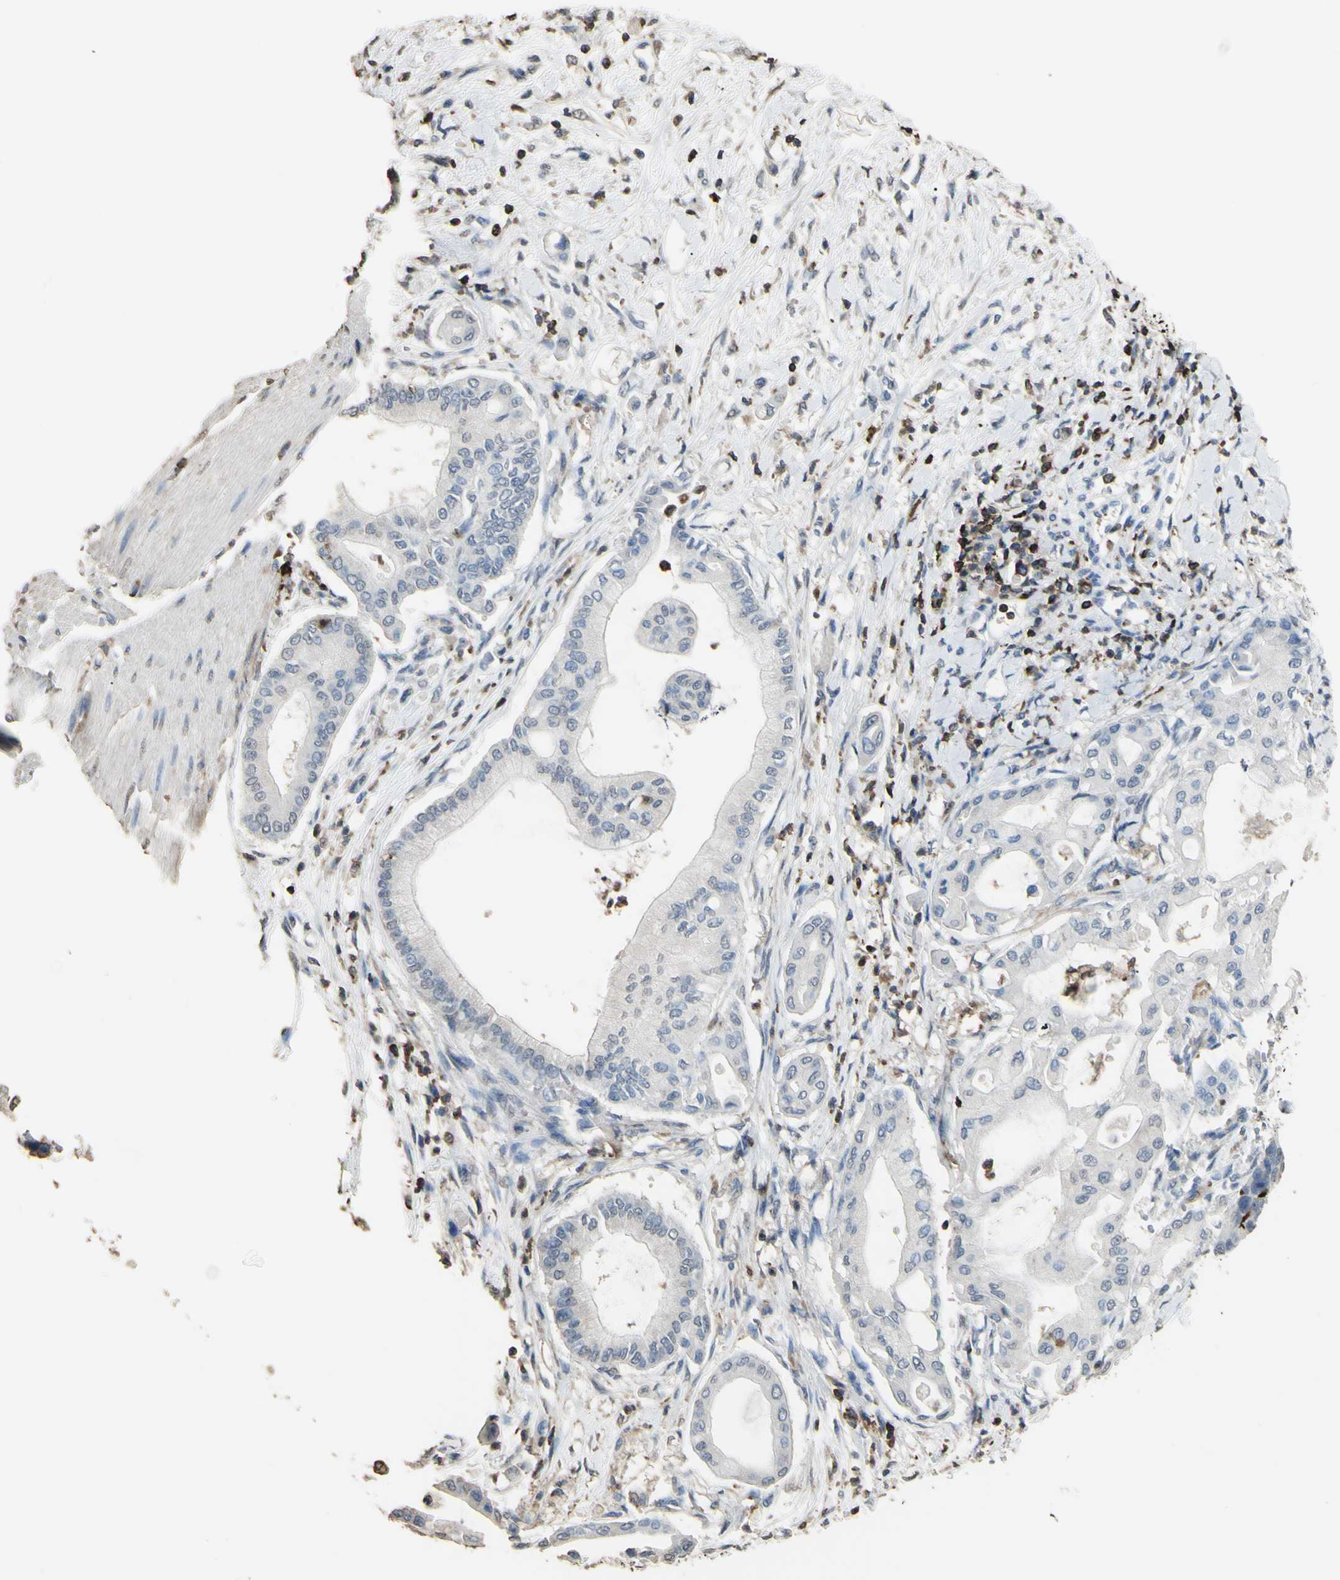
{"staining": {"intensity": "negative", "quantity": "none", "location": "none"}, "tissue": "pancreatic cancer", "cell_type": "Tumor cells", "image_type": "cancer", "snomed": [{"axis": "morphology", "description": "Adenocarcinoma, NOS"}, {"axis": "morphology", "description": "Adenocarcinoma, metastatic, NOS"}, {"axis": "topography", "description": "Lymph node"}, {"axis": "topography", "description": "Pancreas"}, {"axis": "topography", "description": "Duodenum"}], "caption": "High magnification brightfield microscopy of metastatic adenocarcinoma (pancreatic) stained with DAB (3,3'-diaminobenzidine) (brown) and counterstained with hematoxylin (blue): tumor cells show no significant expression.", "gene": "PSTPIP1", "patient": {"sex": "female", "age": 64}}